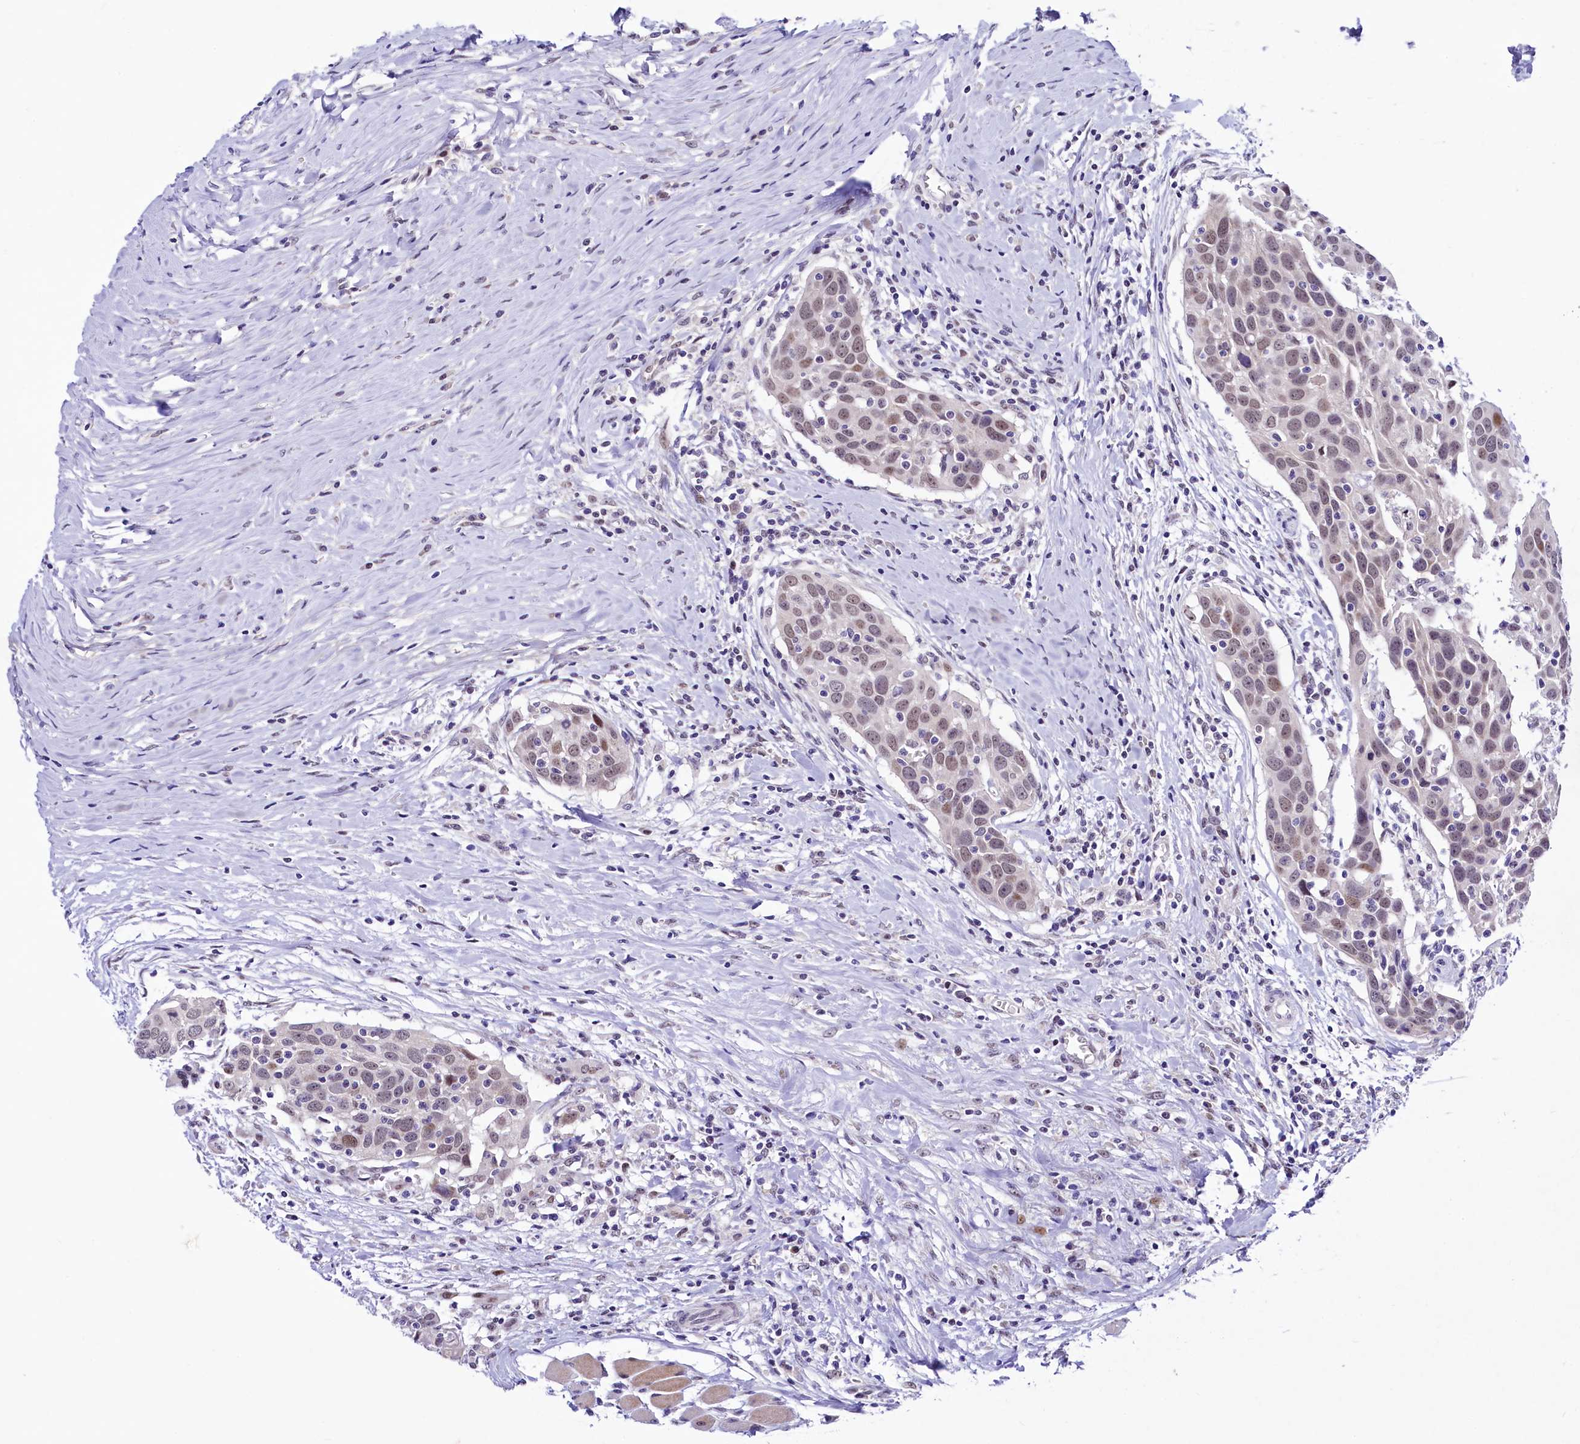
{"staining": {"intensity": "weak", "quantity": ">75%", "location": "nuclear"}, "tissue": "head and neck cancer", "cell_type": "Tumor cells", "image_type": "cancer", "snomed": [{"axis": "morphology", "description": "Squamous cell carcinoma, NOS"}, {"axis": "topography", "description": "Oral tissue"}, {"axis": "topography", "description": "Head-Neck"}], "caption": "About >75% of tumor cells in squamous cell carcinoma (head and neck) exhibit weak nuclear protein positivity as visualized by brown immunohistochemical staining.", "gene": "LEUTX", "patient": {"sex": "female", "age": 50}}